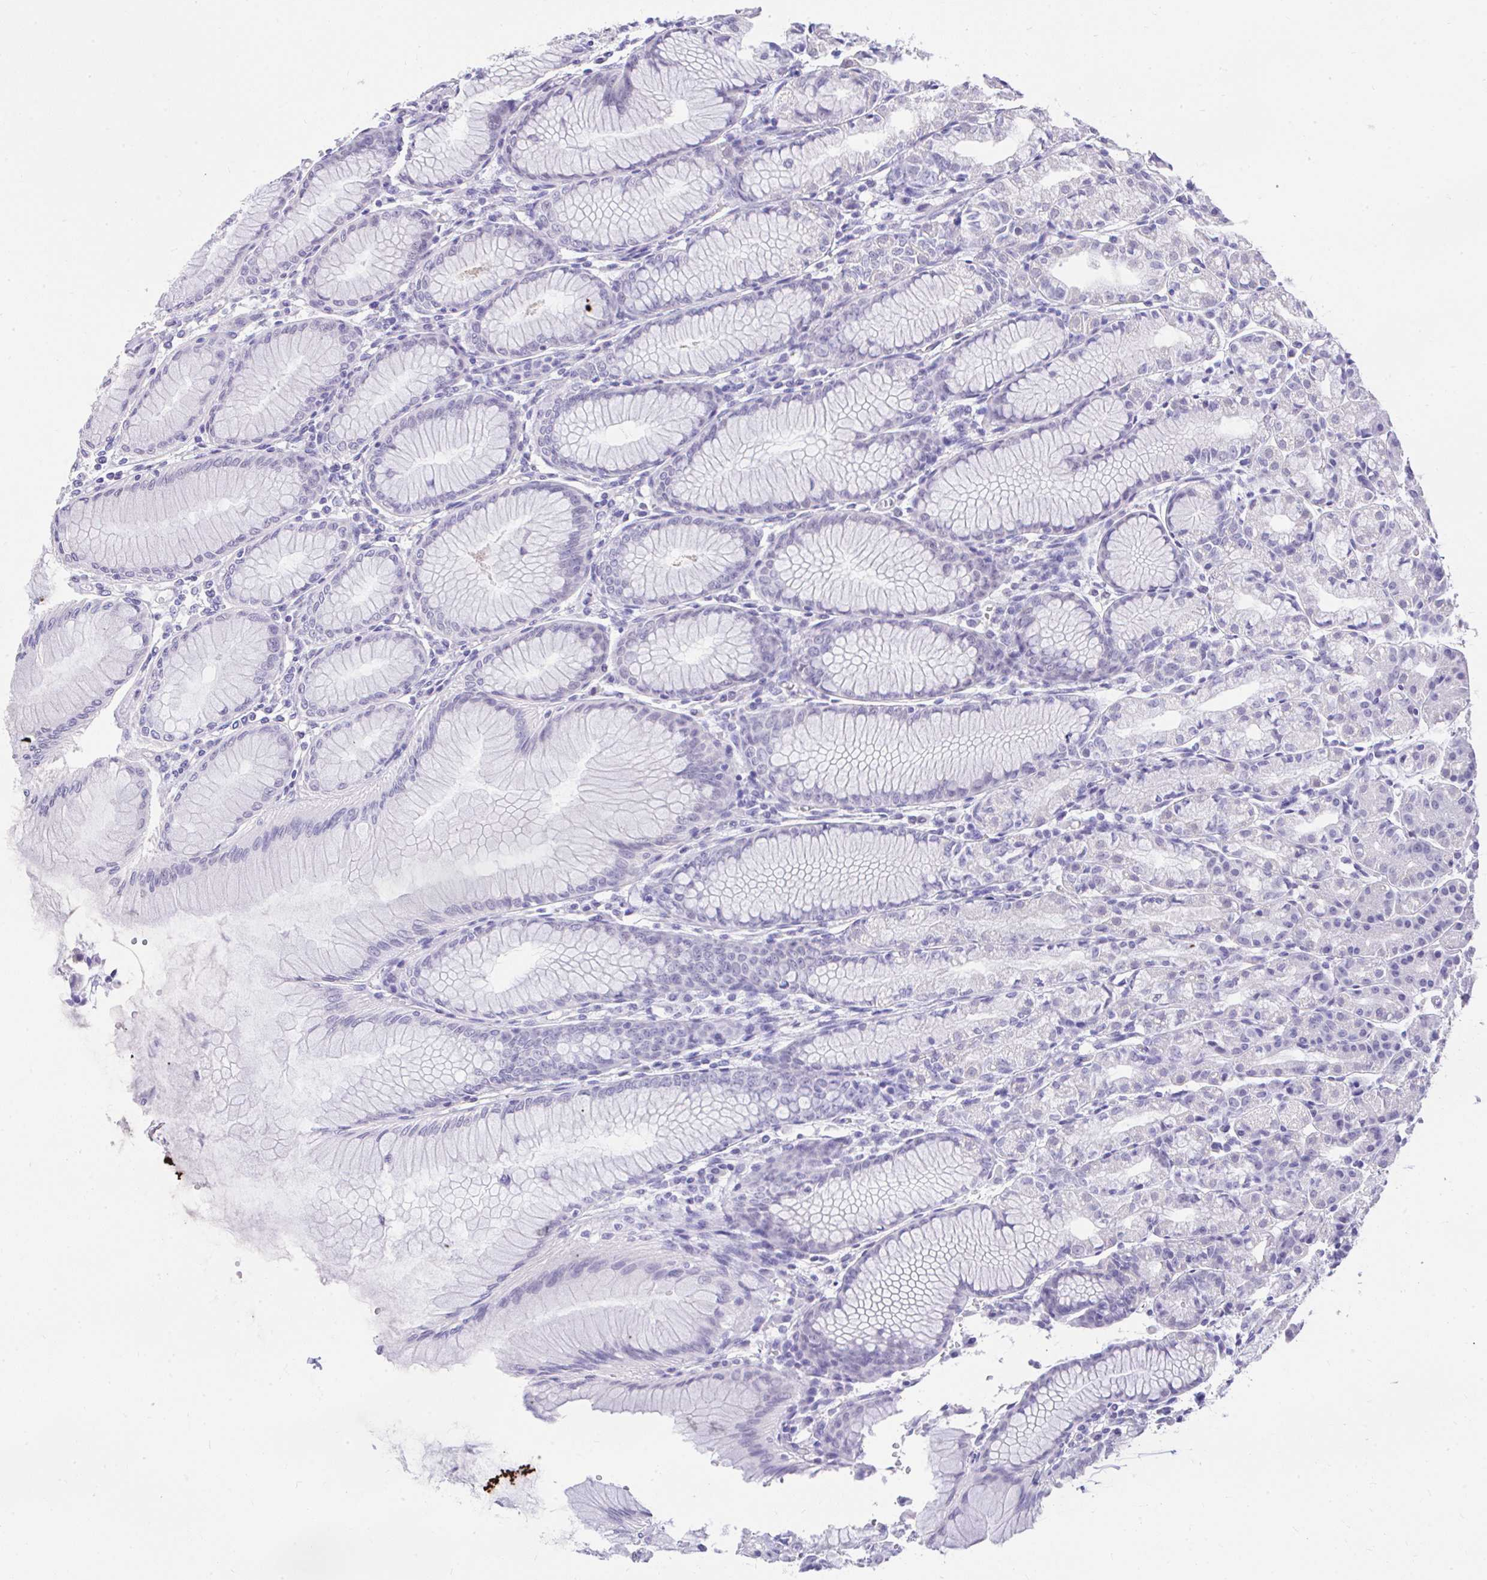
{"staining": {"intensity": "negative", "quantity": "none", "location": "none"}, "tissue": "stomach", "cell_type": "Glandular cells", "image_type": "normal", "snomed": [{"axis": "morphology", "description": "Normal tissue, NOS"}, {"axis": "topography", "description": "Stomach"}], "caption": "Glandular cells show no significant expression in benign stomach. The staining was performed using DAB to visualize the protein expression in brown, while the nuclei were stained in blue with hematoxylin (Magnification: 20x).", "gene": "MS4A12", "patient": {"sex": "female", "age": 57}}